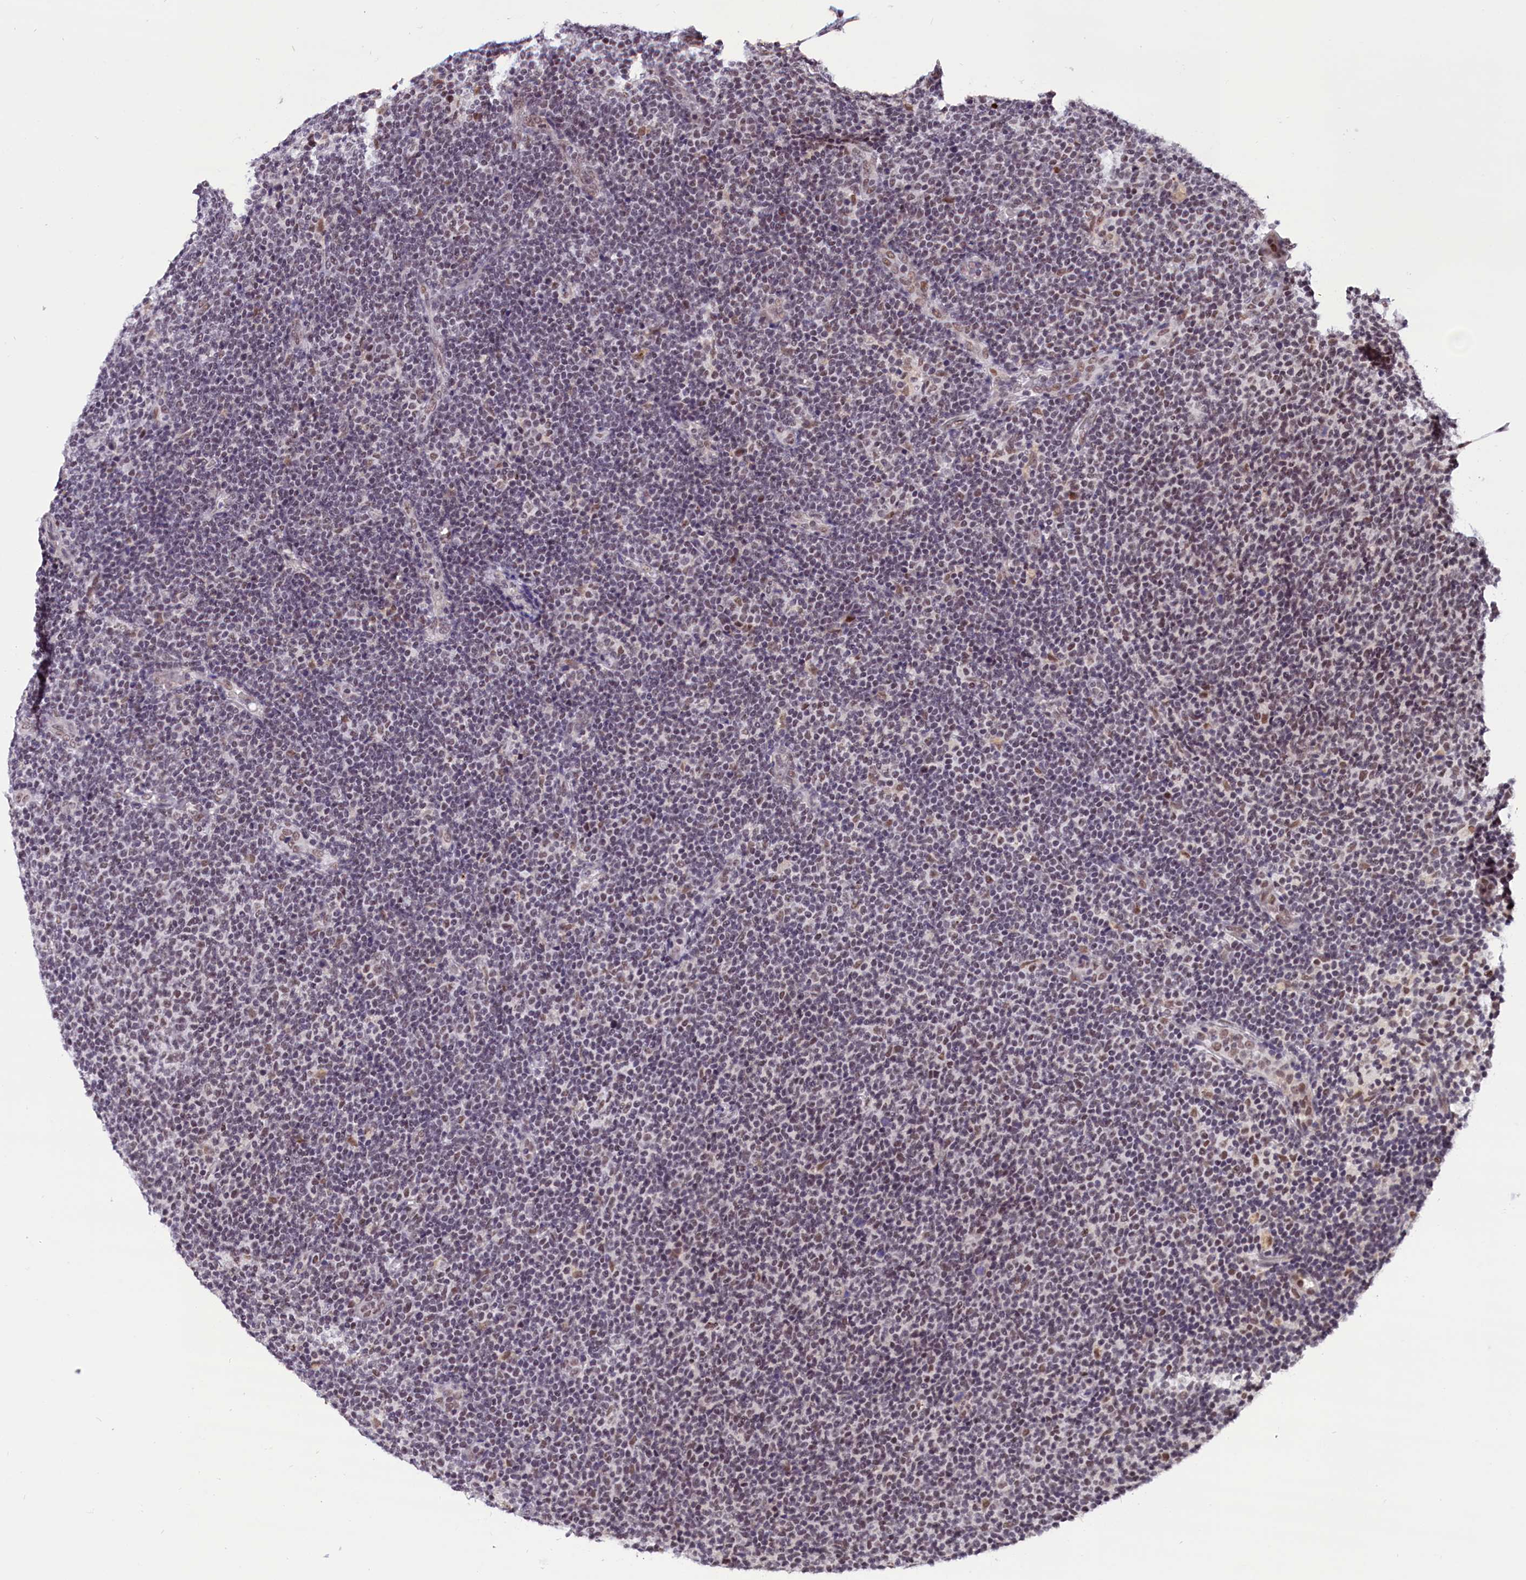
{"staining": {"intensity": "moderate", "quantity": "<25%", "location": "nuclear"}, "tissue": "lymphoma", "cell_type": "Tumor cells", "image_type": "cancer", "snomed": [{"axis": "morphology", "description": "Malignant lymphoma, non-Hodgkin's type, Low grade"}, {"axis": "topography", "description": "Lymph node"}], "caption": "This is an image of immunohistochemistry staining of lymphoma, which shows moderate positivity in the nuclear of tumor cells.", "gene": "CDYL2", "patient": {"sex": "male", "age": 66}}